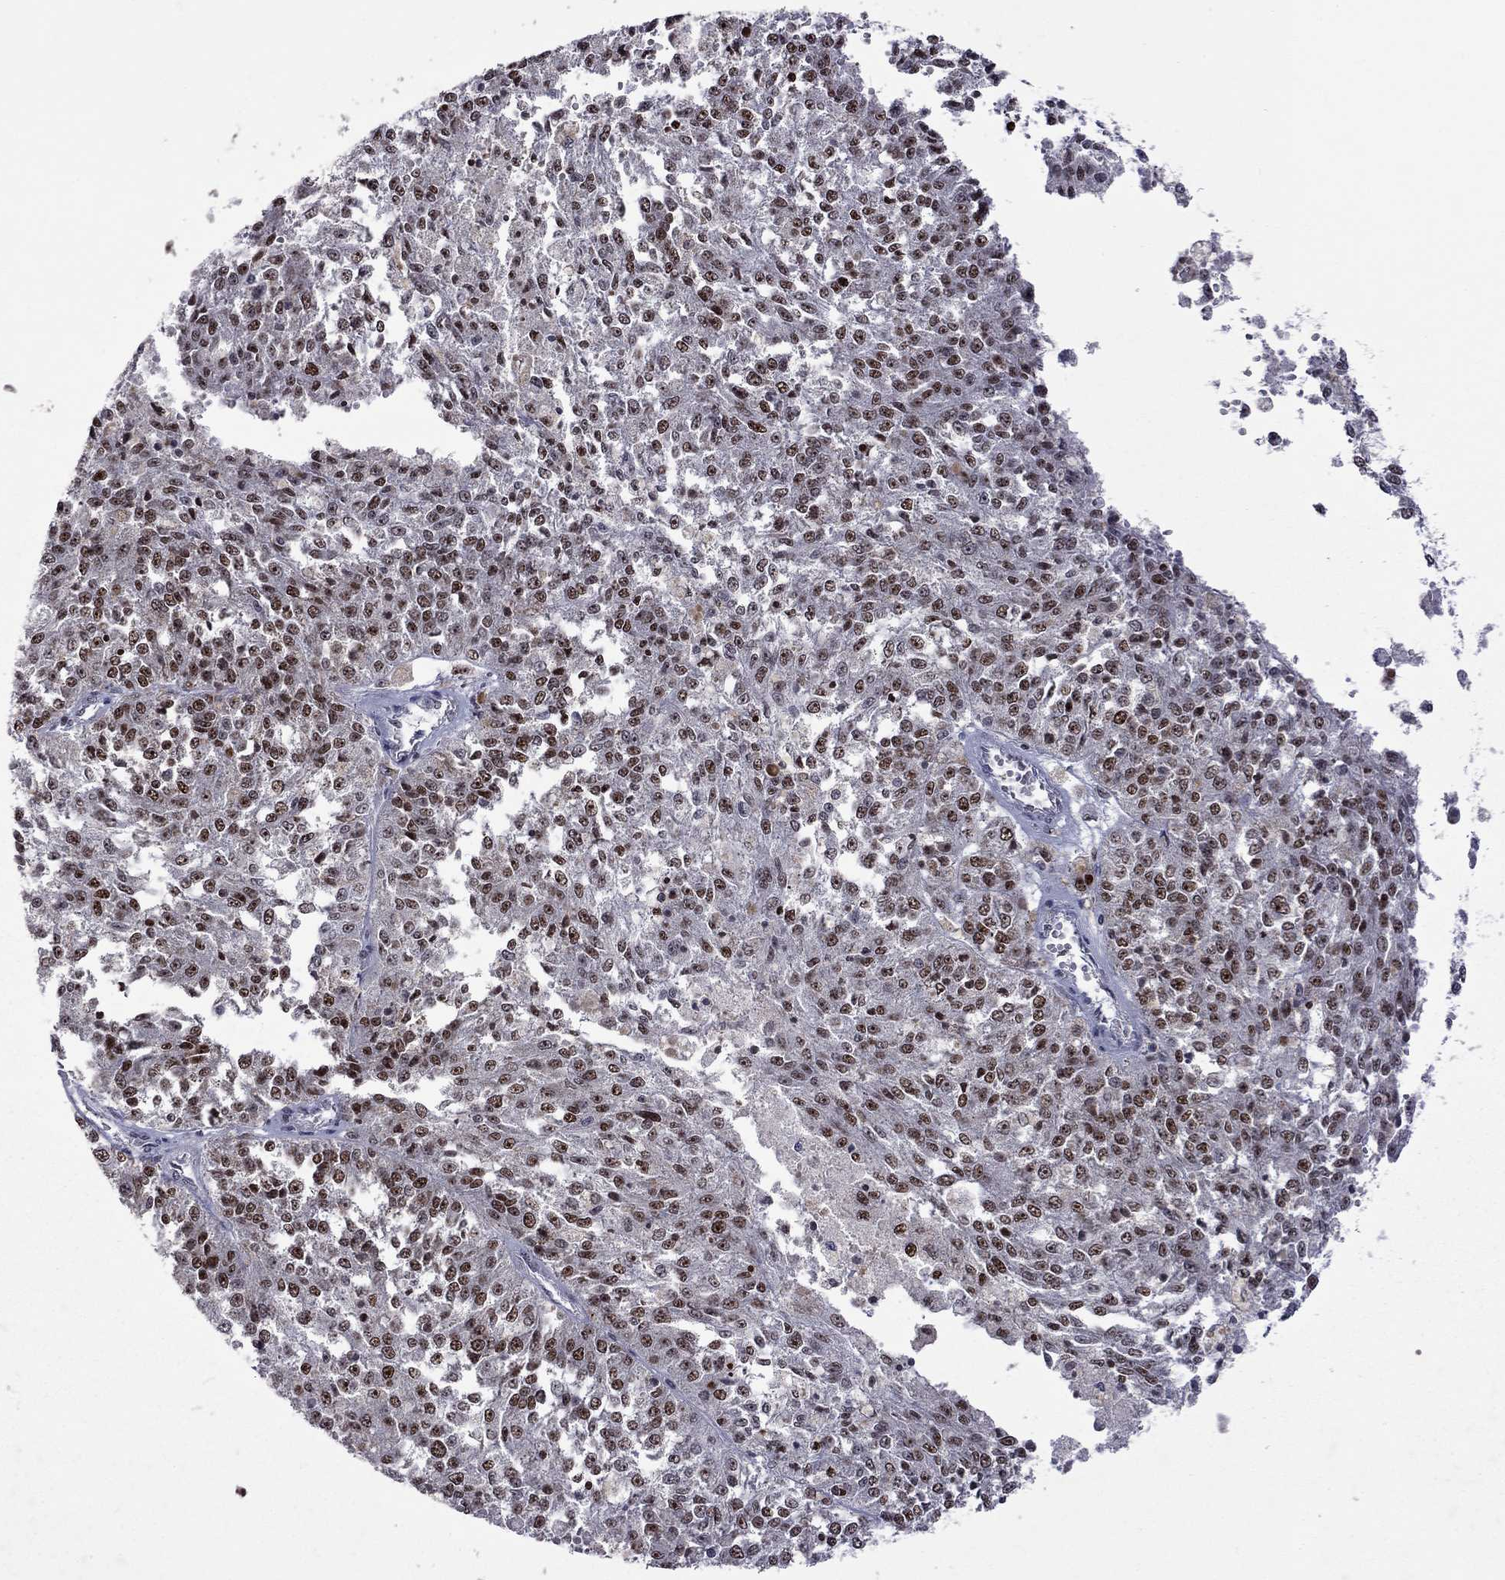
{"staining": {"intensity": "strong", "quantity": "25%-75%", "location": "nuclear"}, "tissue": "melanoma", "cell_type": "Tumor cells", "image_type": "cancer", "snomed": [{"axis": "morphology", "description": "Malignant melanoma, Metastatic site"}, {"axis": "topography", "description": "Lymph node"}], "caption": "Approximately 25%-75% of tumor cells in human malignant melanoma (metastatic site) reveal strong nuclear protein positivity as visualized by brown immunohistochemical staining.", "gene": "SPOUT1", "patient": {"sex": "female", "age": 64}}